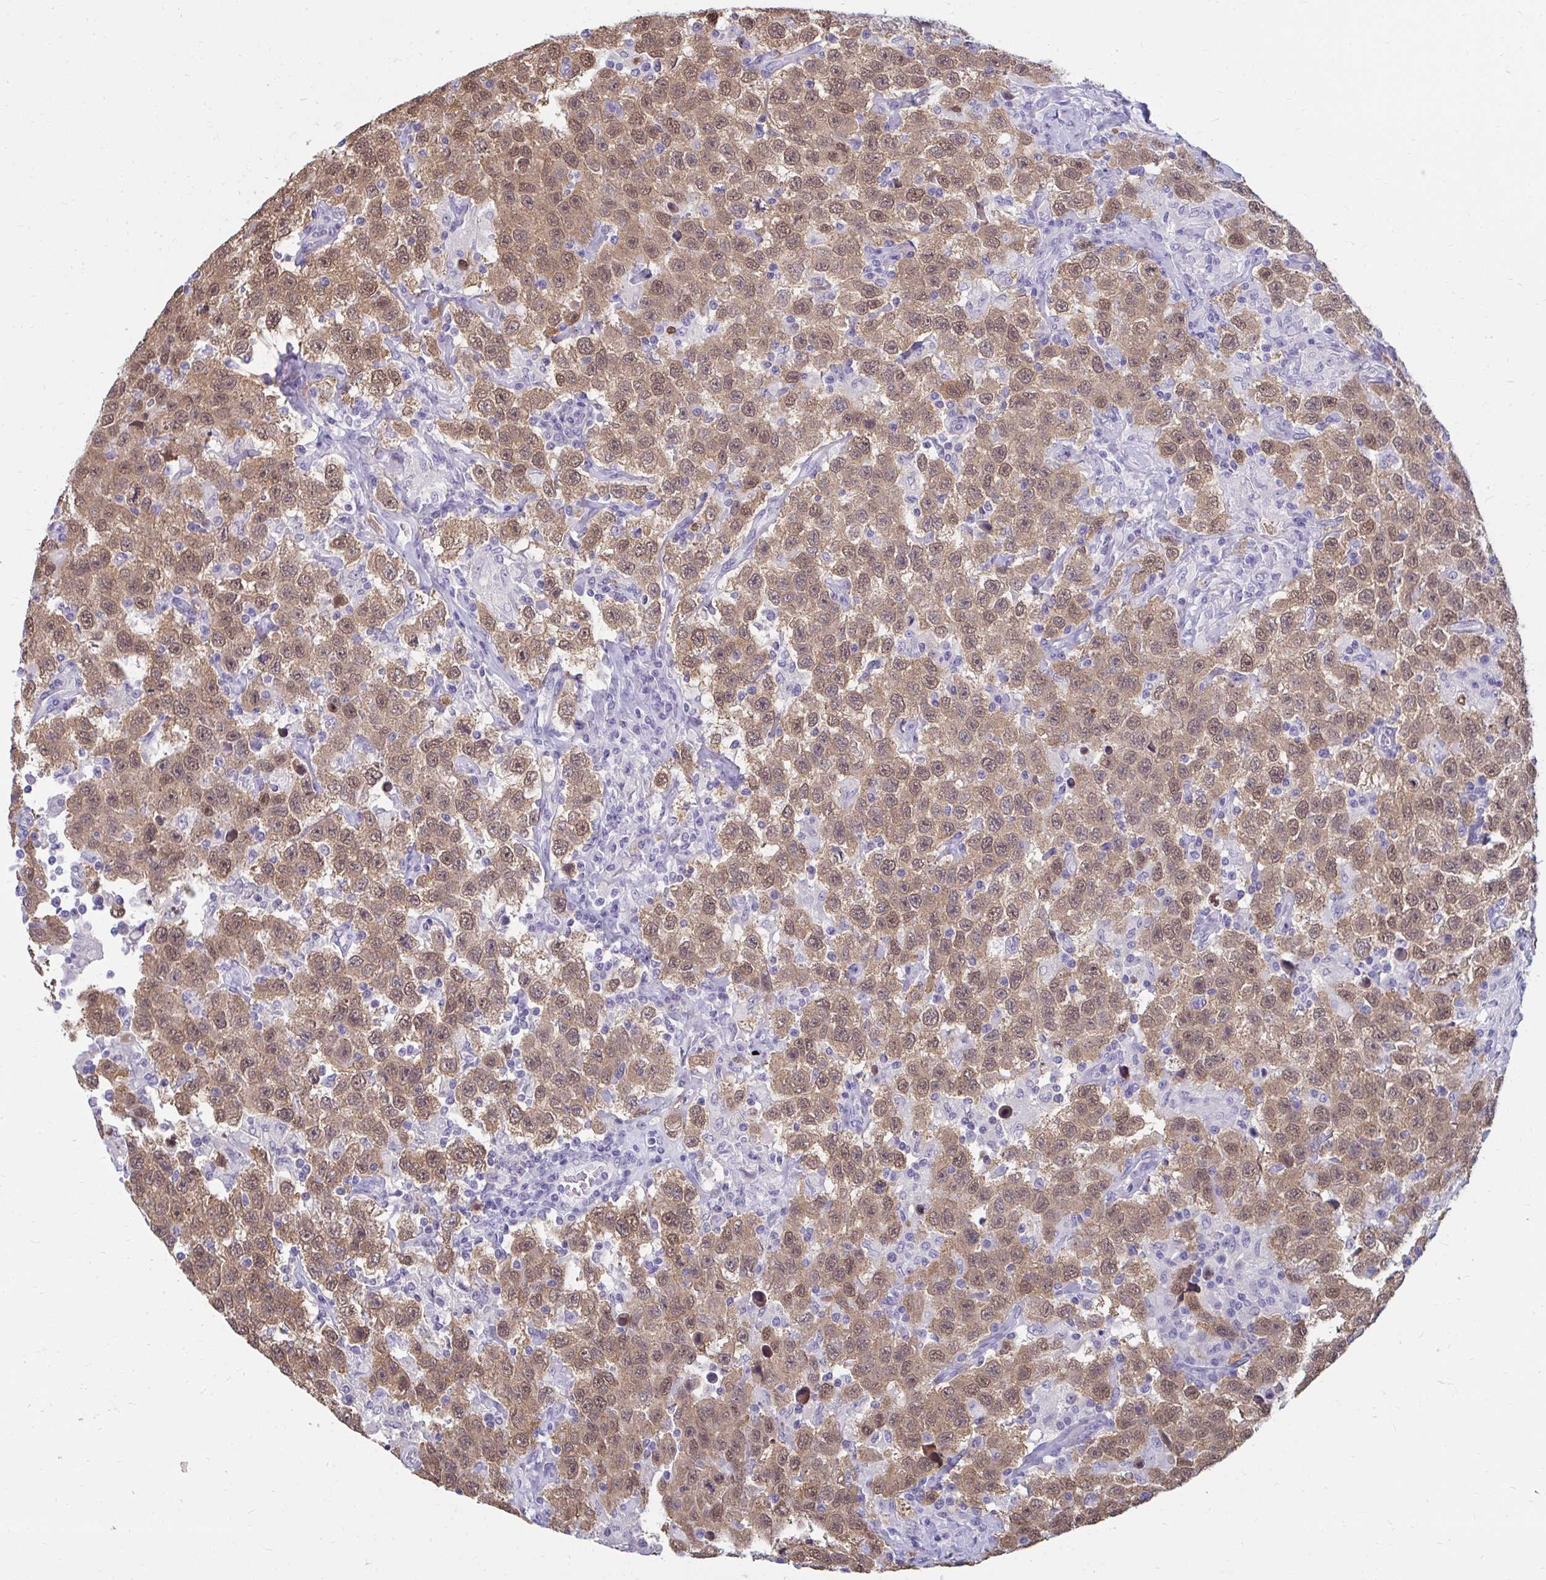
{"staining": {"intensity": "moderate", "quantity": ">75%", "location": "cytoplasmic/membranous,nuclear"}, "tissue": "testis cancer", "cell_type": "Tumor cells", "image_type": "cancer", "snomed": [{"axis": "morphology", "description": "Seminoma, NOS"}, {"axis": "topography", "description": "Testis"}], "caption": "Immunohistochemical staining of testis cancer (seminoma) reveals medium levels of moderate cytoplasmic/membranous and nuclear protein expression in approximately >75% of tumor cells. (DAB IHC with brightfield microscopy, high magnification).", "gene": "CSE1L", "patient": {"sex": "male", "age": 41}}